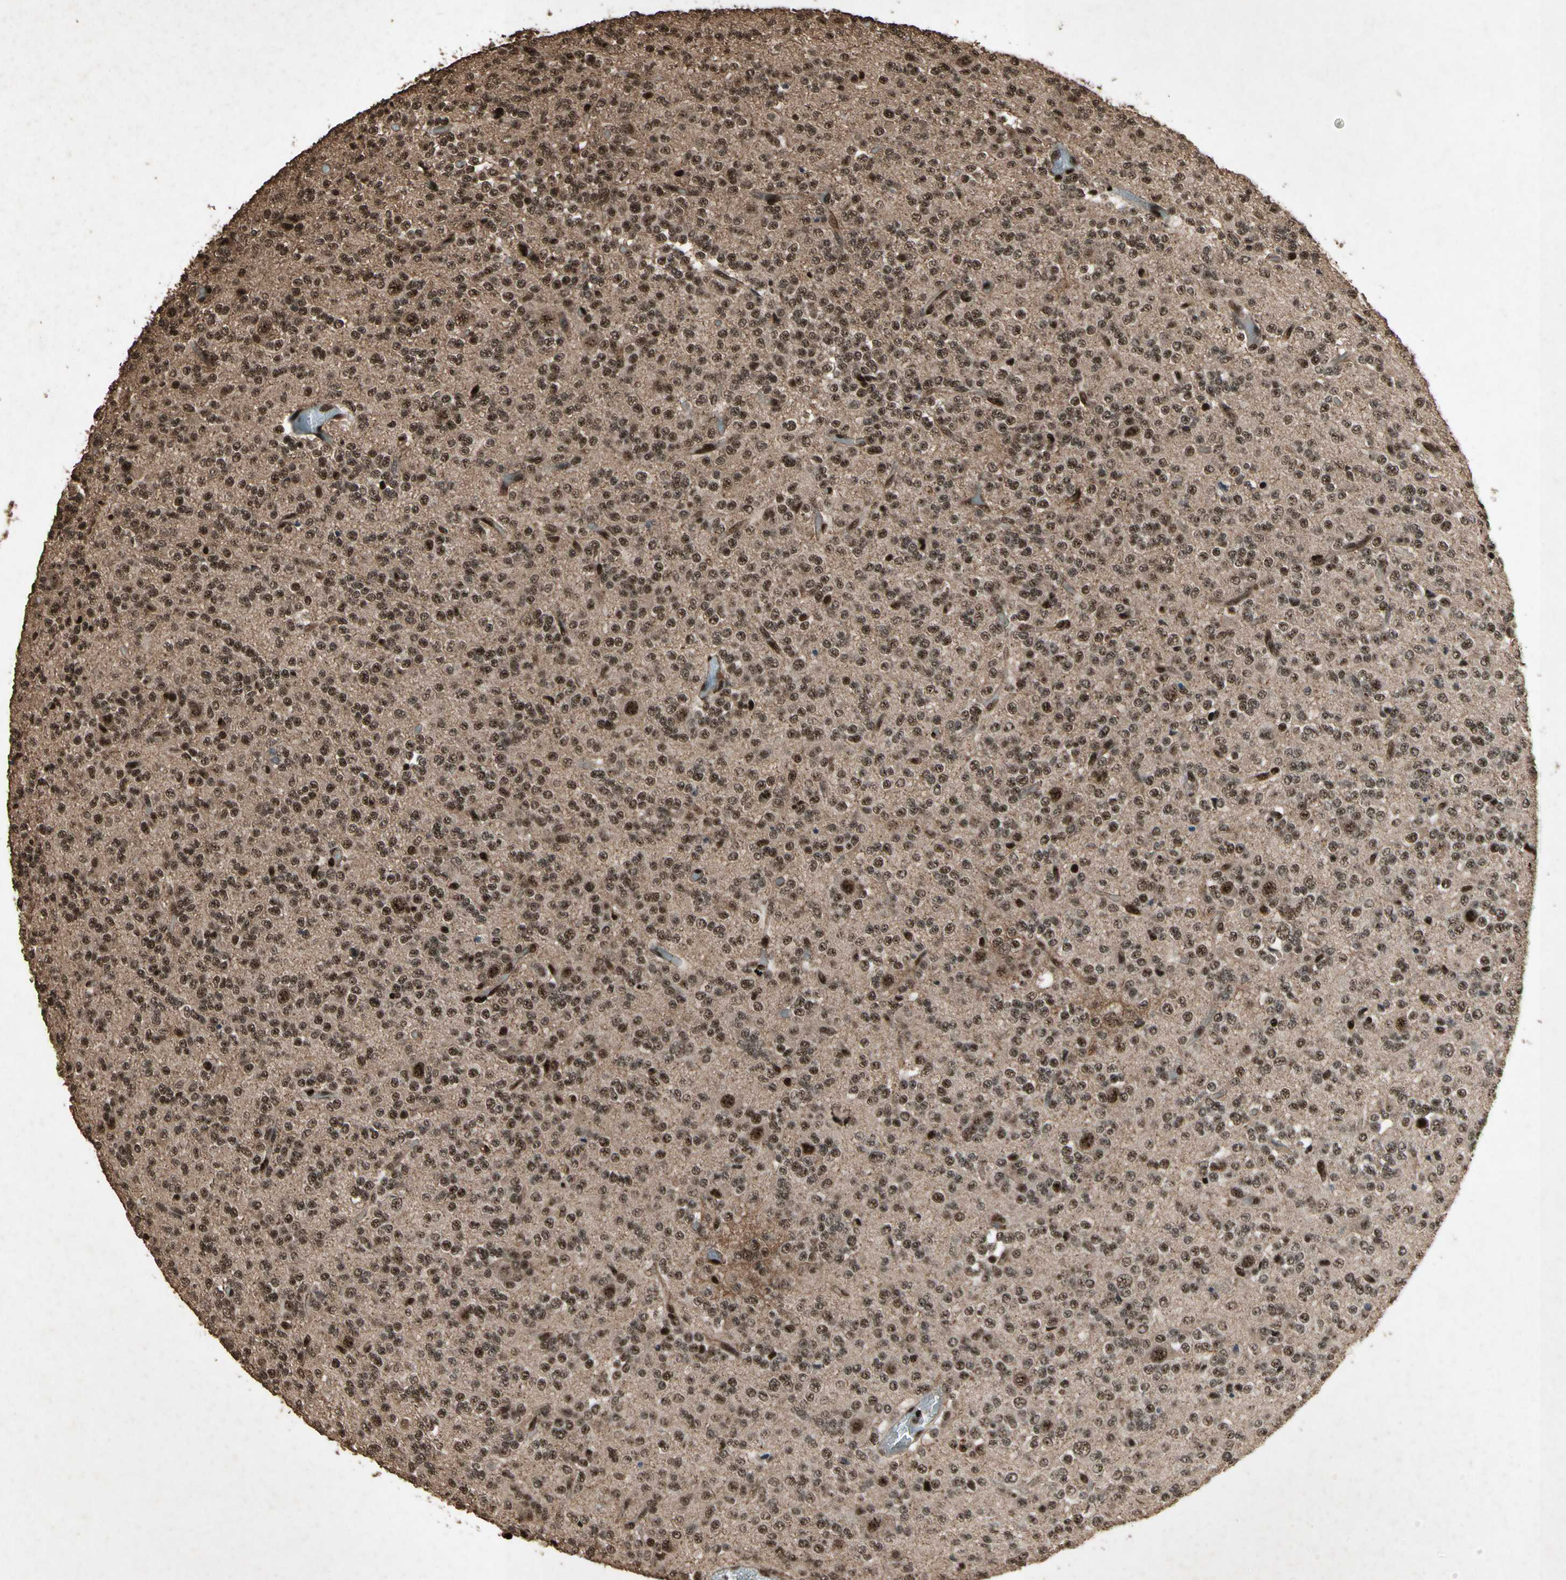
{"staining": {"intensity": "strong", "quantity": ">75%", "location": "nuclear"}, "tissue": "glioma", "cell_type": "Tumor cells", "image_type": "cancer", "snomed": [{"axis": "morphology", "description": "Glioma, malignant, Low grade"}, {"axis": "topography", "description": "Brain"}], "caption": "IHC image of neoplastic tissue: human malignant glioma (low-grade) stained using immunohistochemistry (IHC) shows high levels of strong protein expression localized specifically in the nuclear of tumor cells, appearing as a nuclear brown color.", "gene": "TBX2", "patient": {"sex": "male", "age": 38}}